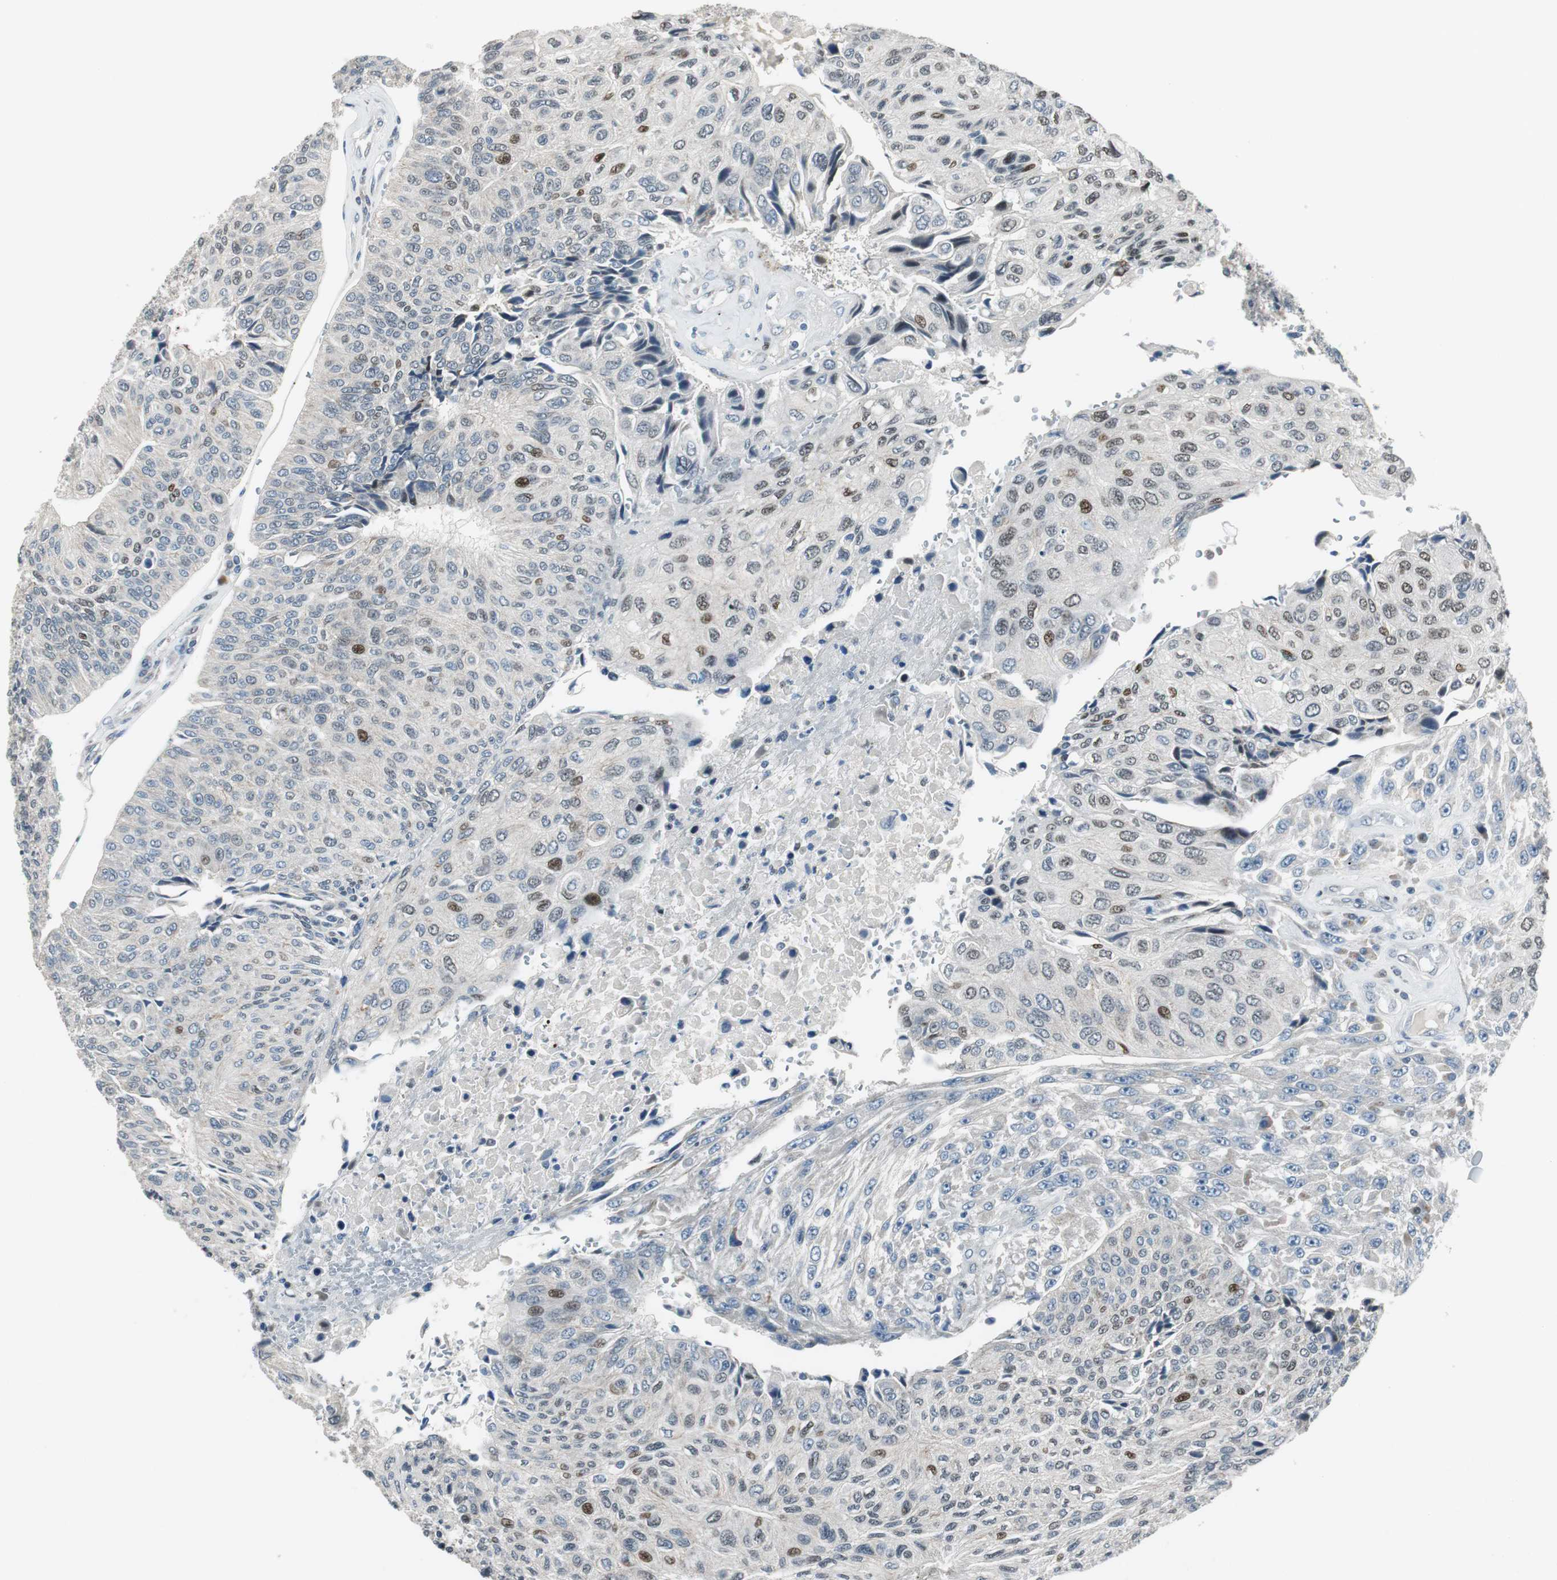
{"staining": {"intensity": "strong", "quantity": "<25%", "location": "nuclear"}, "tissue": "urothelial cancer", "cell_type": "Tumor cells", "image_type": "cancer", "snomed": [{"axis": "morphology", "description": "Urothelial carcinoma, High grade"}, {"axis": "topography", "description": "Urinary bladder"}], "caption": "Tumor cells reveal medium levels of strong nuclear positivity in about <25% of cells in human high-grade urothelial carcinoma.", "gene": "AJUBA", "patient": {"sex": "male", "age": 66}}